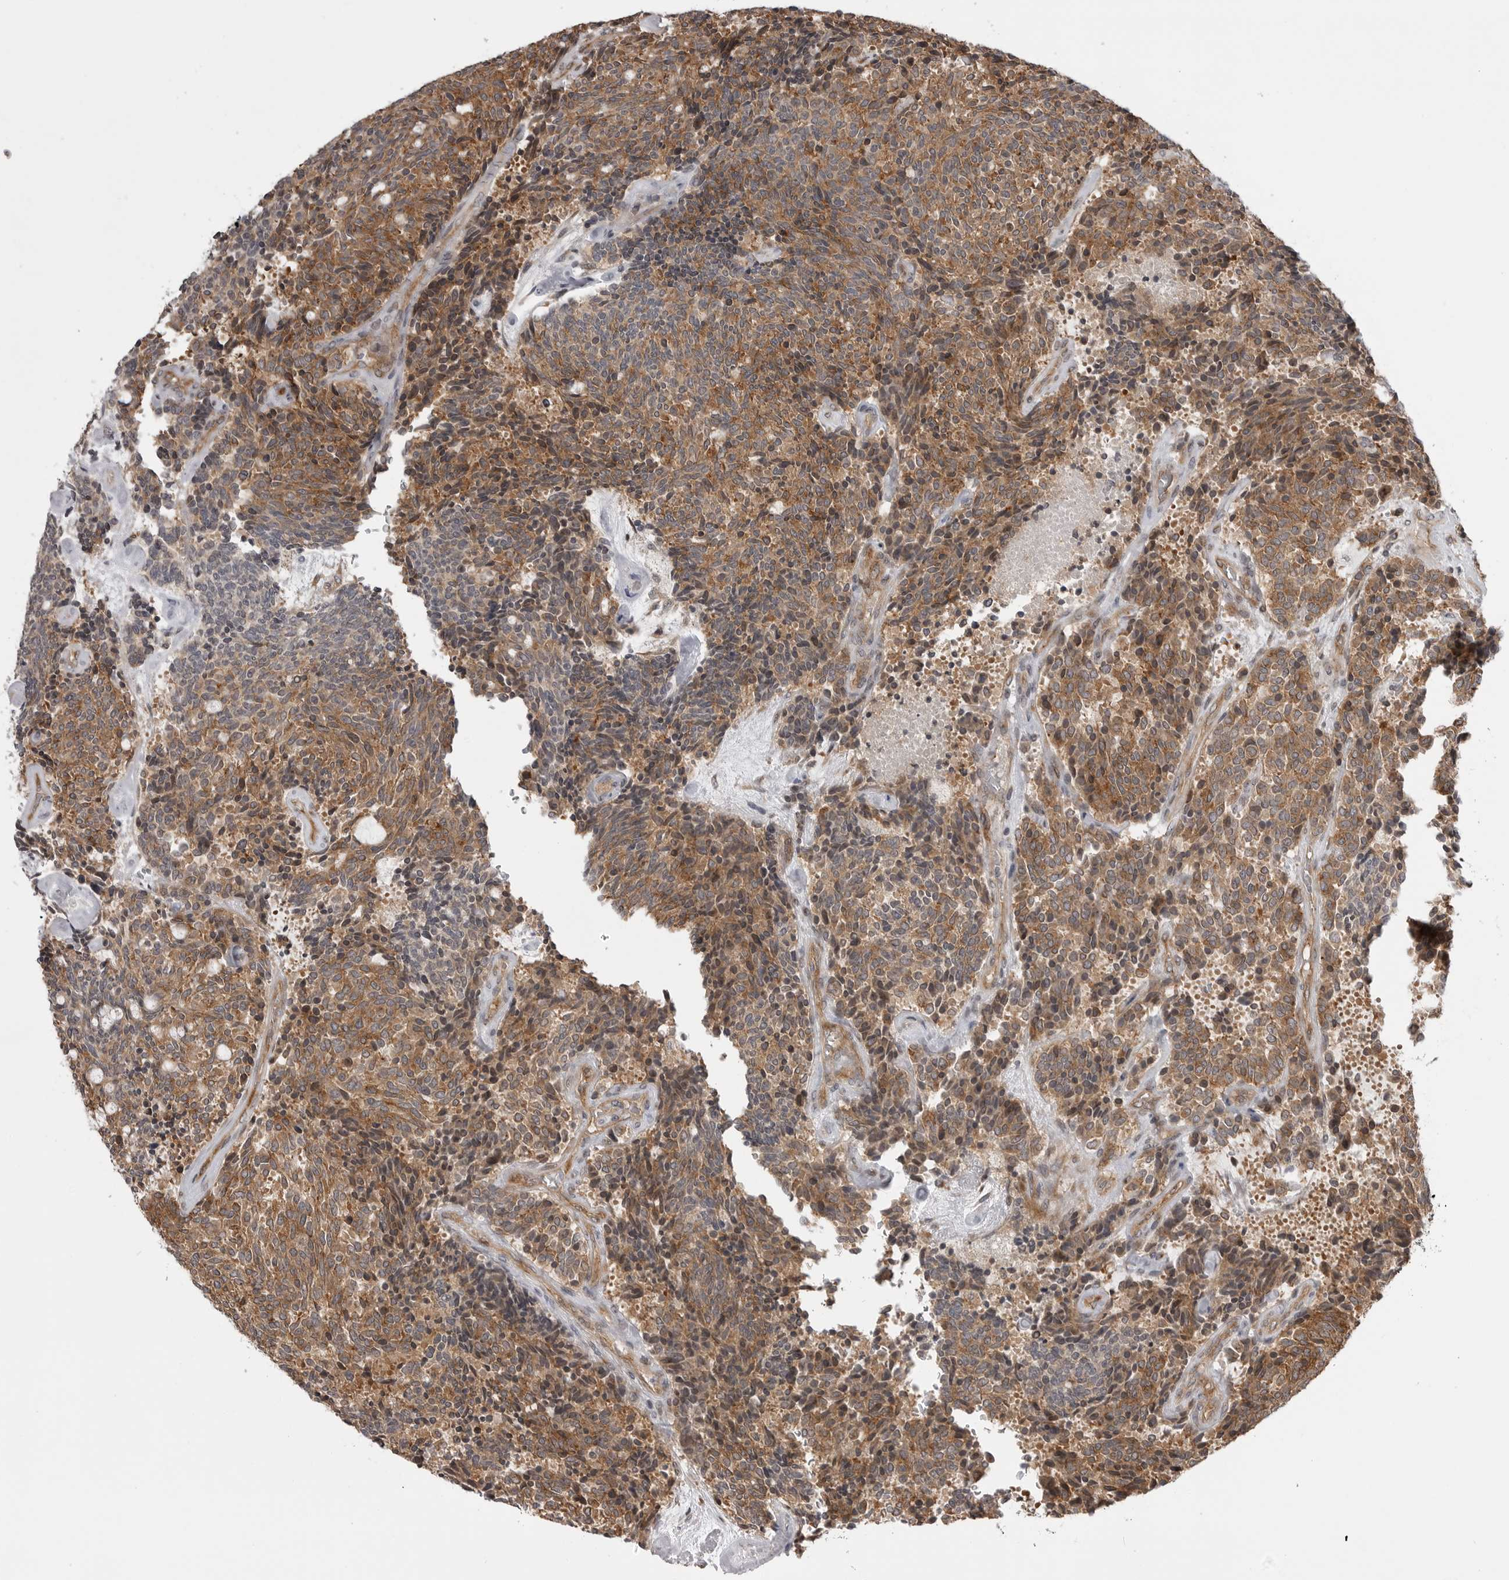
{"staining": {"intensity": "moderate", "quantity": ">75%", "location": "cytoplasmic/membranous"}, "tissue": "carcinoid", "cell_type": "Tumor cells", "image_type": "cancer", "snomed": [{"axis": "morphology", "description": "Carcinoid, malignant, NOS"}, {"axis": "topography", "description": "Pancreas"}], "caption": "Immunohistochemical staining of human malignant carcinoid displays medium levels of moderate cytoplasmic/membranous positivity in about >75% of tumor cells.", "gene": "LRRC45", "patient": {"sex": "female", "age": 54}}